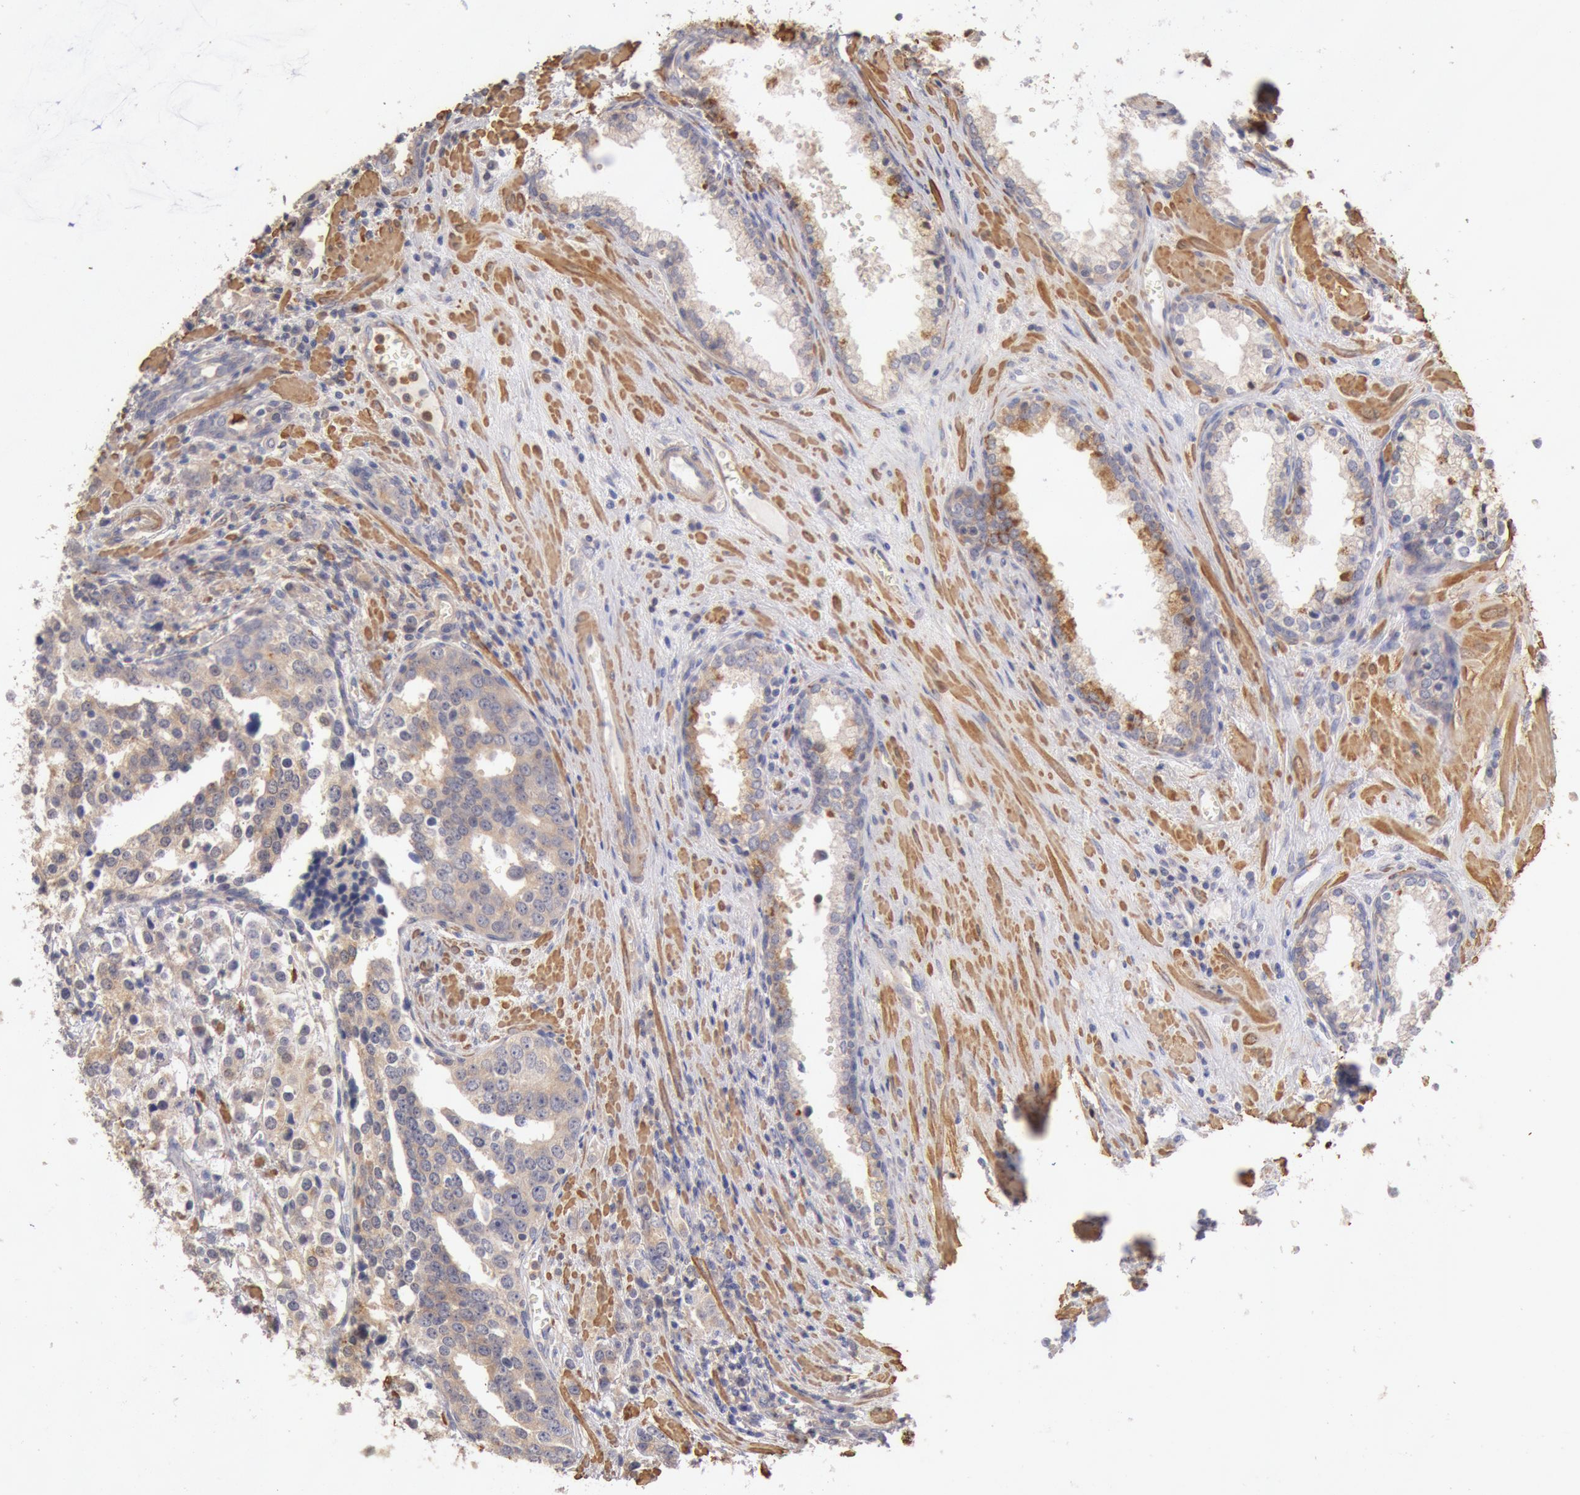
{"staining": {"intensity": "weak", "quantity": "25%-75%", "location": "cytoplasmic/membranous"}, "tissue": "prostate cancer", "cell_type": "Tumor cells", "image_type": "cancer", "snomed": [{"axis": "morphology", "description": "Adenocarcinoma, High grade"}, {"axis": "topography", "description": "Prostate"}], "caption": "Protein expression analysis of high-grade adenocarcinoma (prostate) displays weak cytoplasmic/membranous staining in about 25%-75% of tumor cells. Ihc stains the protein of interest in brown and the nuclei are stained blue.", "gene": "TMED8", "patient": {"sex": "male", "age": 71}}